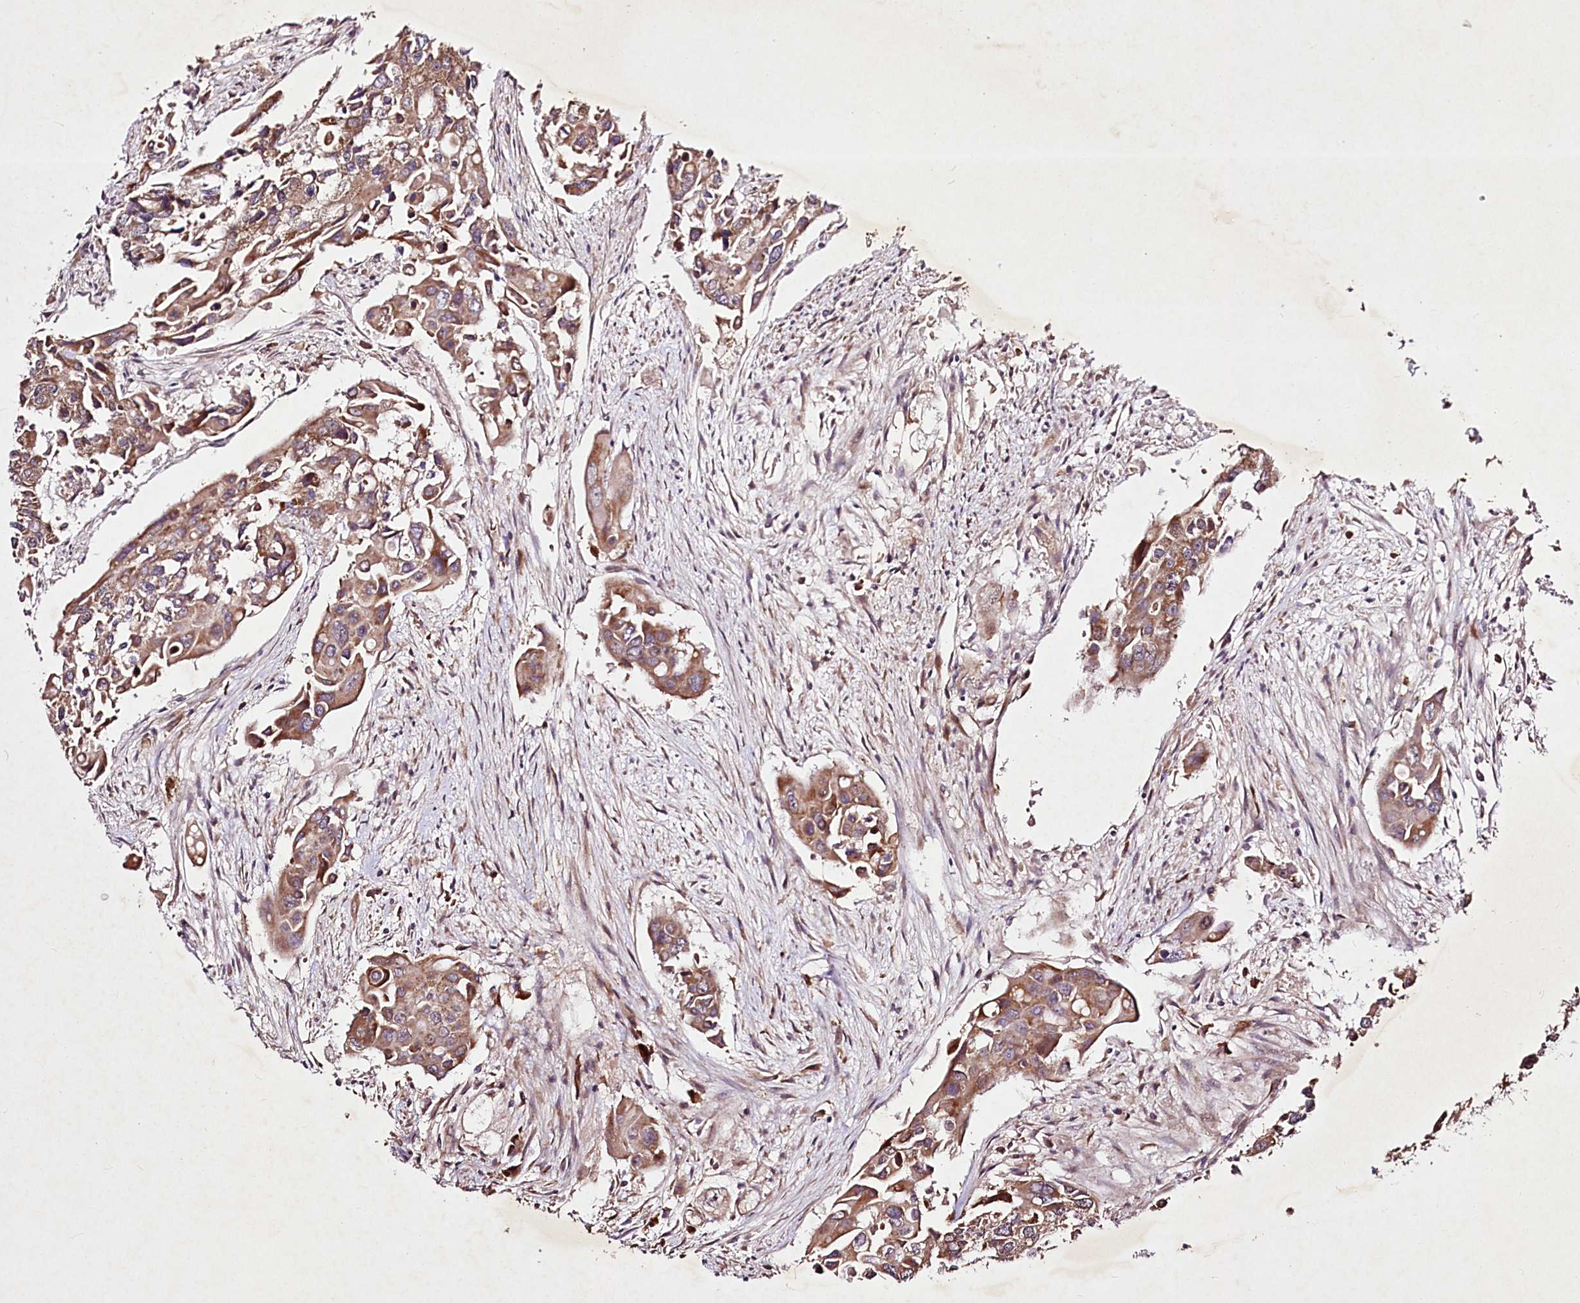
{"staining": {"intensity": "moderate", "quantity": "25%-75%", "location": "cytoplasmic/membranous"}, "tissue": "colorectal cancer", "cell_type": "Tumor cells", "image_type": "cancer", "snomed": [{"axis": "morphology", "description": "Adenocarcinoma, NOS"}, {"axis": "topography", "description": "Colon"}], "caption": "Moderate cytoplasmic/membranous staining is seen in about 25%-75% of tumor cells in adenocarcinoma (colorectal). The staining was performed using DAB (3,3'-diaminobenzidine) to visualize the protein expression in brown, while the nuclei were stained in blue with hematoxylin (Magnification: 20x).", "gene": "DMP1", "patient": {"sex": "male", "age": 77}}